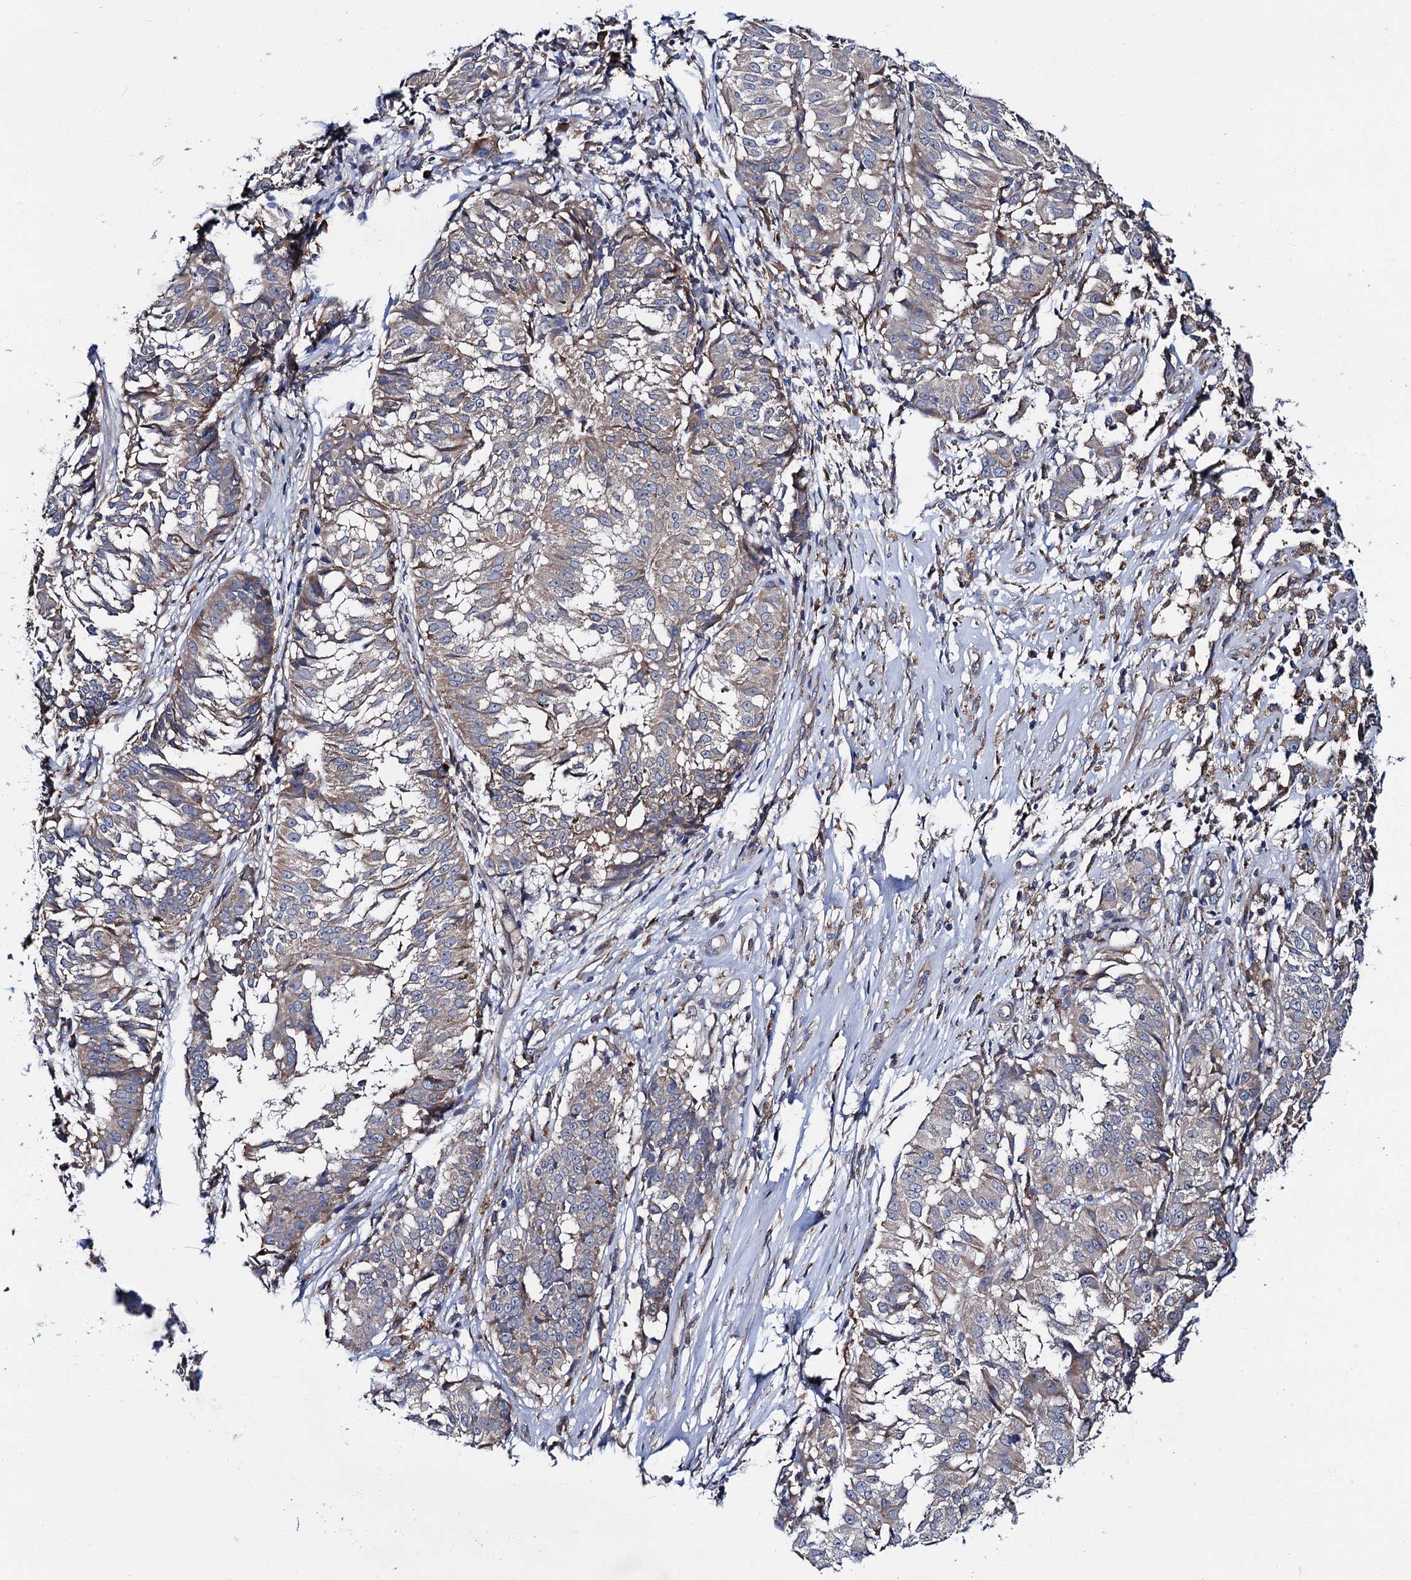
{"staining": {"intensity": "weak", "quantity": "<25%", "location": "cytoplasmic/membranous"}, "tissue": "melanoma", "cell_type": "Tumor cells", "image_type": "cancer", "snomed": [{"axis": "morphology", "description": "Malignant melanoma, NOS"}, {"axis": "topography", "description": "Skin"}], "caption": "Immunohistochemistry (IHC) image of neoplastic tissue: human malignant melanoma stained with DAB shows no significant protein expression in tumor cells.", "gene": "PGLS", "patient": {"sex": "female", "age": 72}}